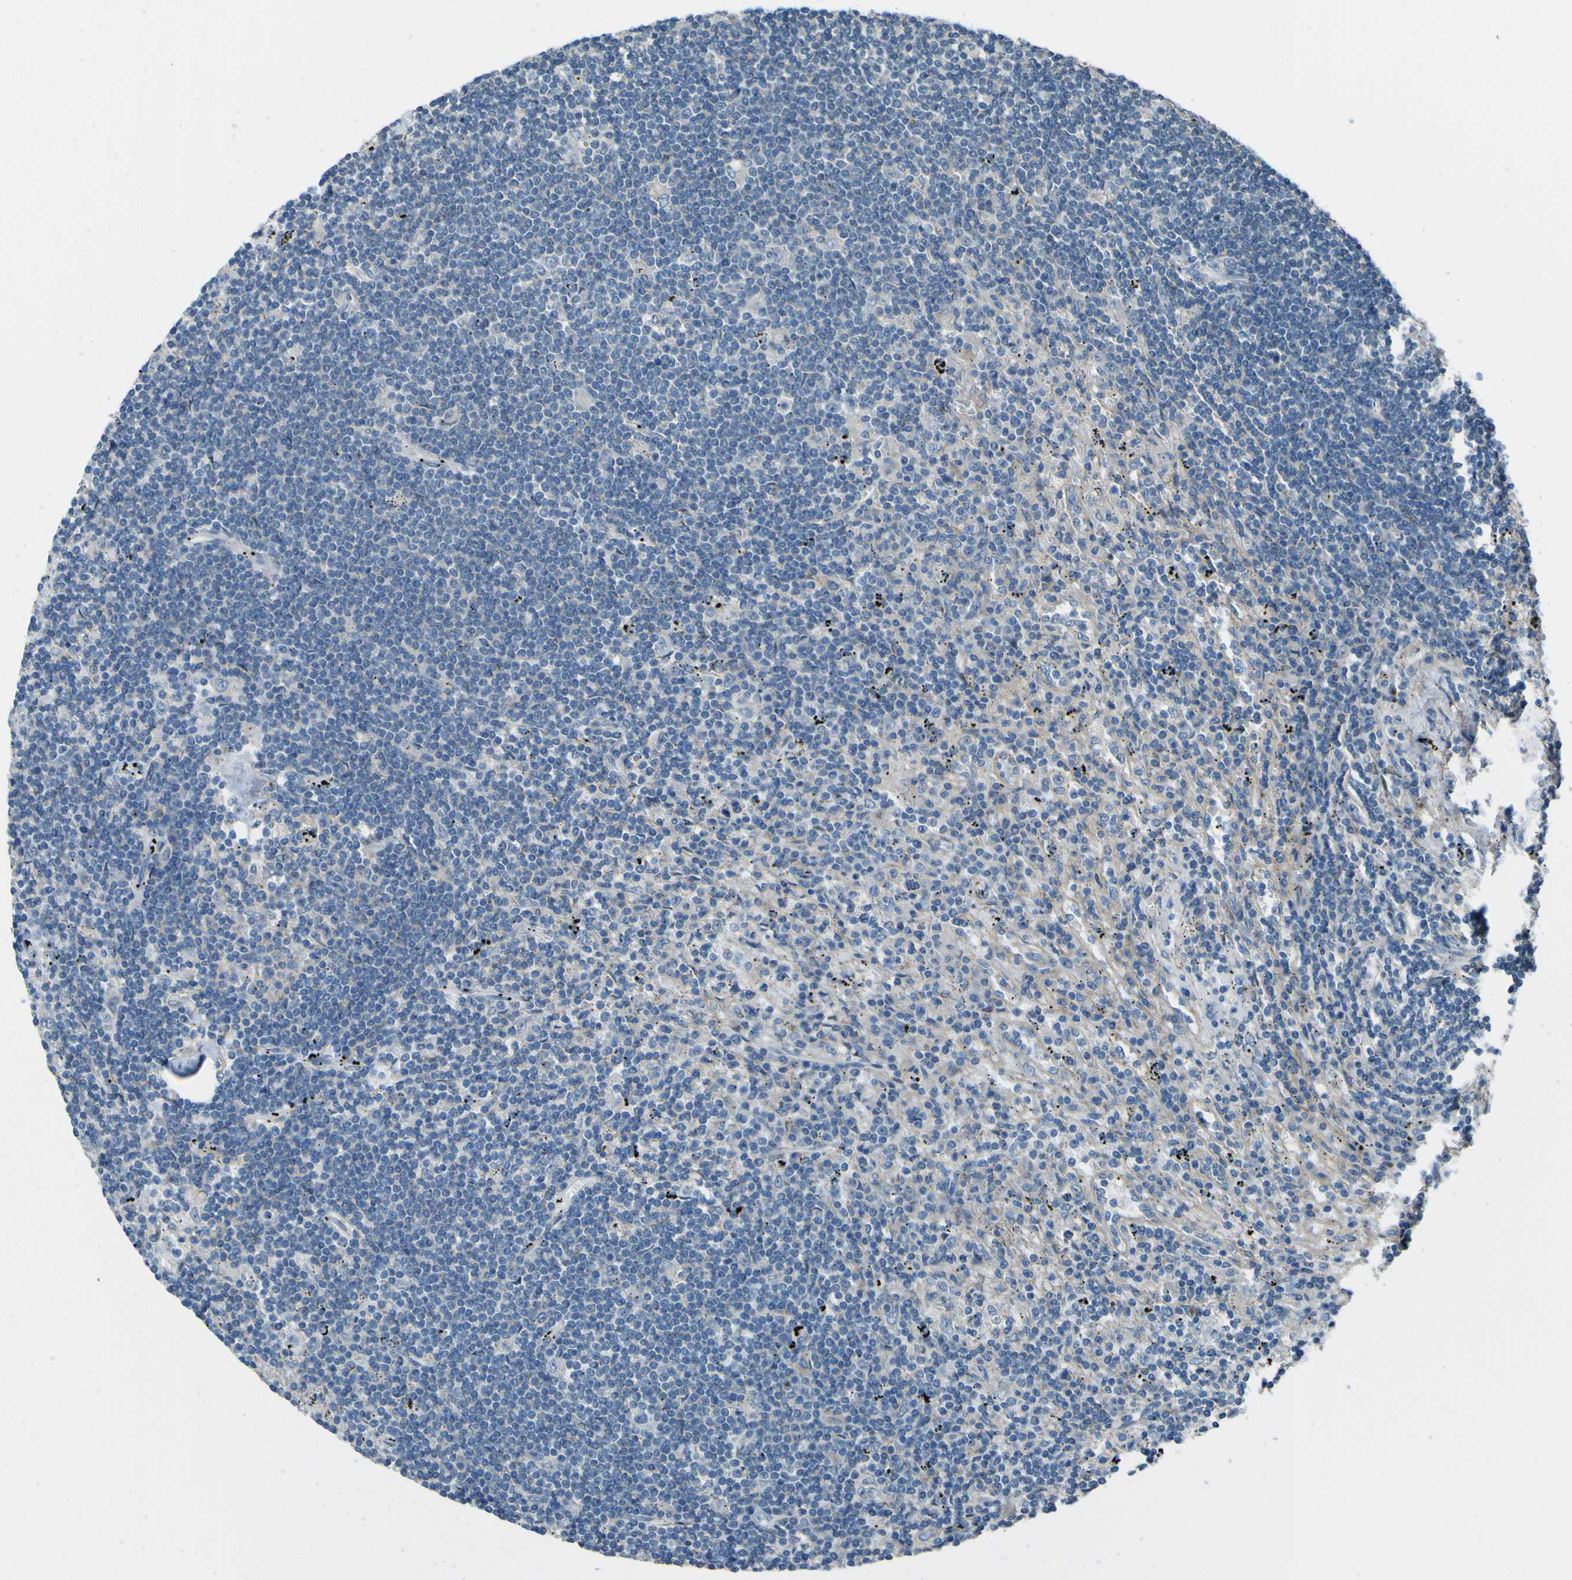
{"staining": {"intensity": "negative", "quantity": "none", "location": "none"}, "tissue": "lymphoma", "cell_type": "Tumor cells", "image_type": "cancer", "snomed": [{"axis": "morphology", "description": "Malignant lymphoma, non-Hodgkin's type, Low grade"}, {"axis": "topography", "description": "Spleen"}], "caption": "A micrograph of lymphoma stained for a protein demonstrates no brown staining in tumor cells.", "gene": "NAALADL2", "patient": {"sex": "male", "age": 76}}